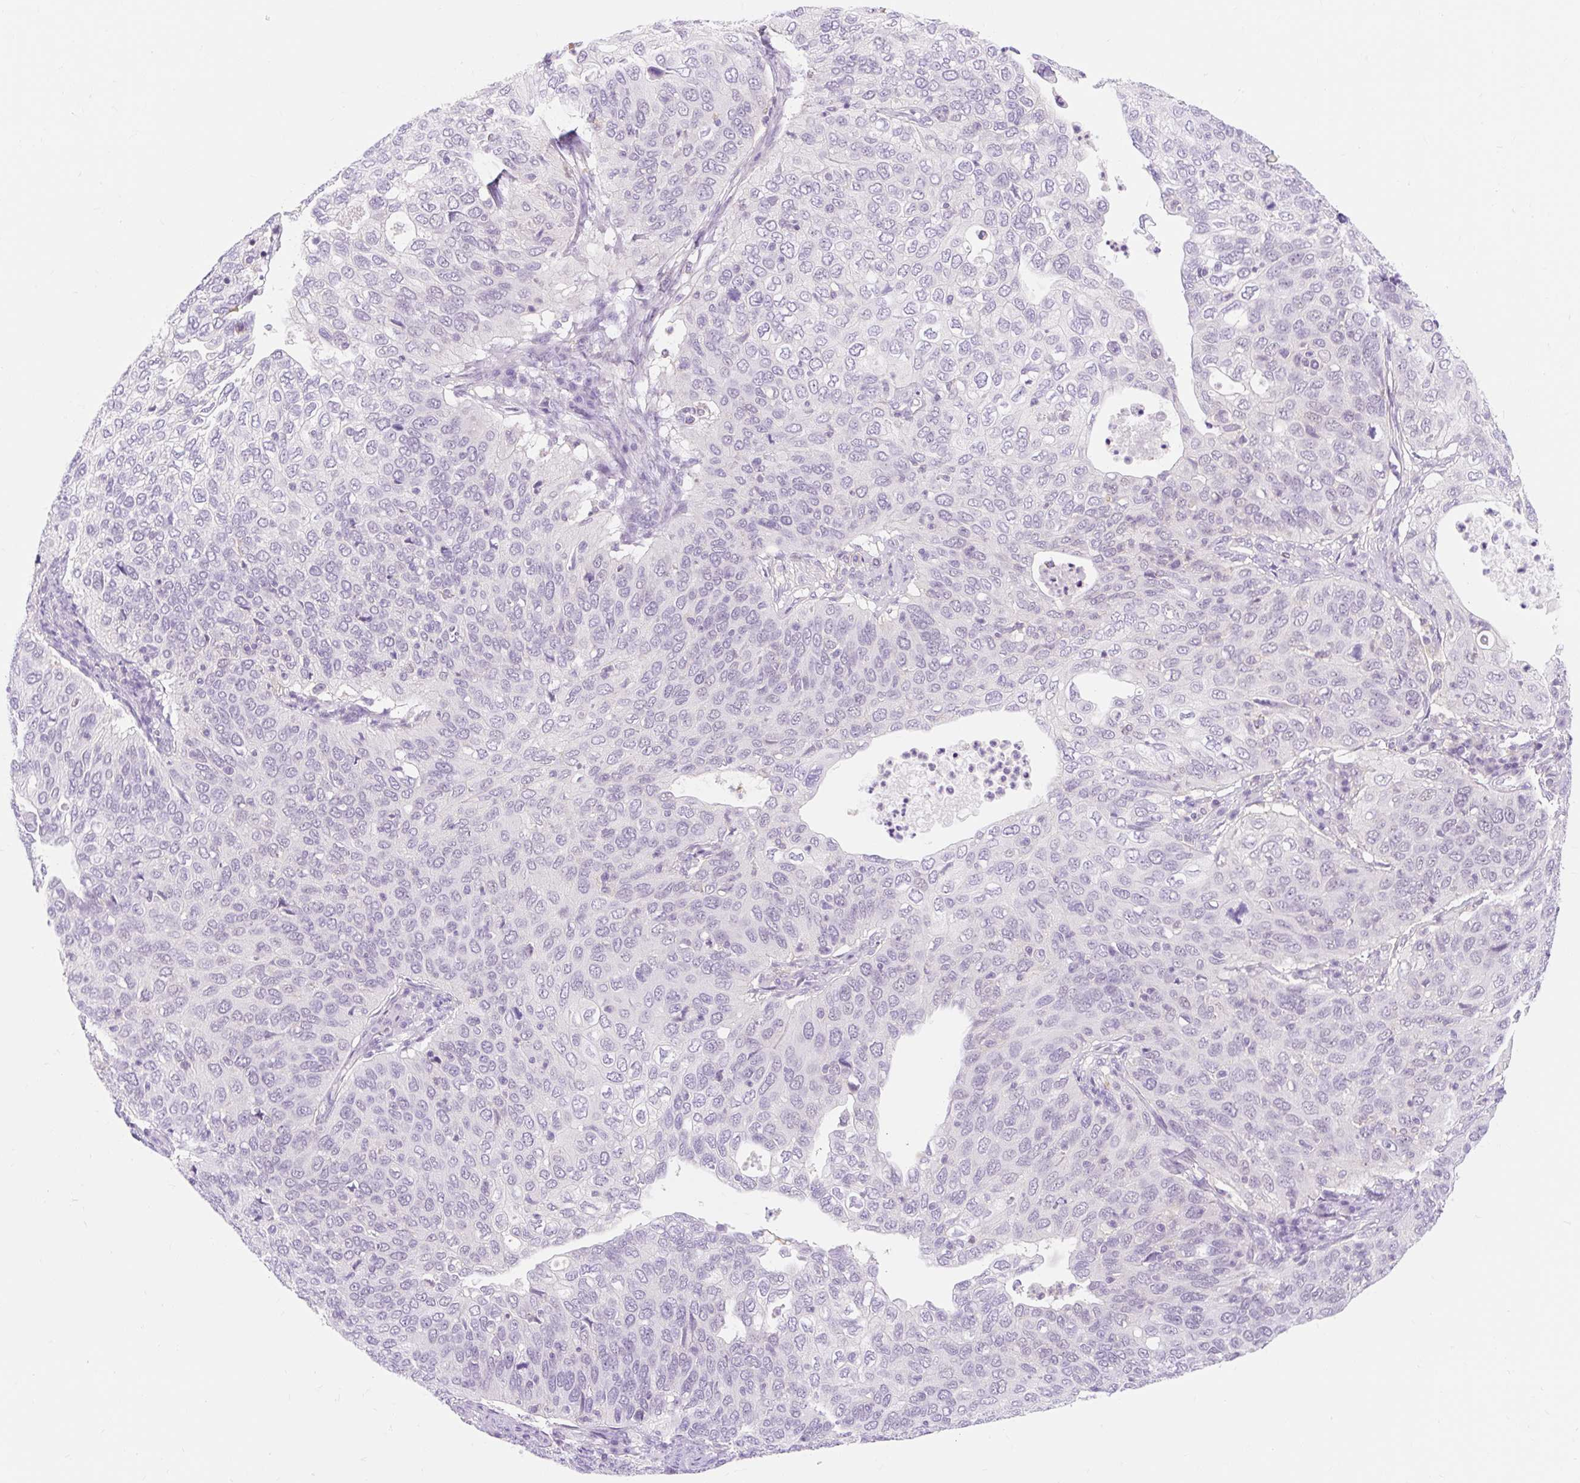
{"staining": {"intensity": "negative", "quantity": "none", "location": "none"}, "tissue": "cervical cancer", "cell_type": "Tumor cells", "image_type": "cancer", "snomed": [{"axis": "morphology", "description": "Squamous cell carcinoma, NOS"}, {"axis": "topography", "description": "Cervix"}], "caption": "IHC micrograph of neoplastic tissue: cervical squamous cell carcinoma stained with DAB reveals no significant protein staining in tumor cells.", "gene": "SLC28A1", "patient": {"sex": "female", "age": 36}}